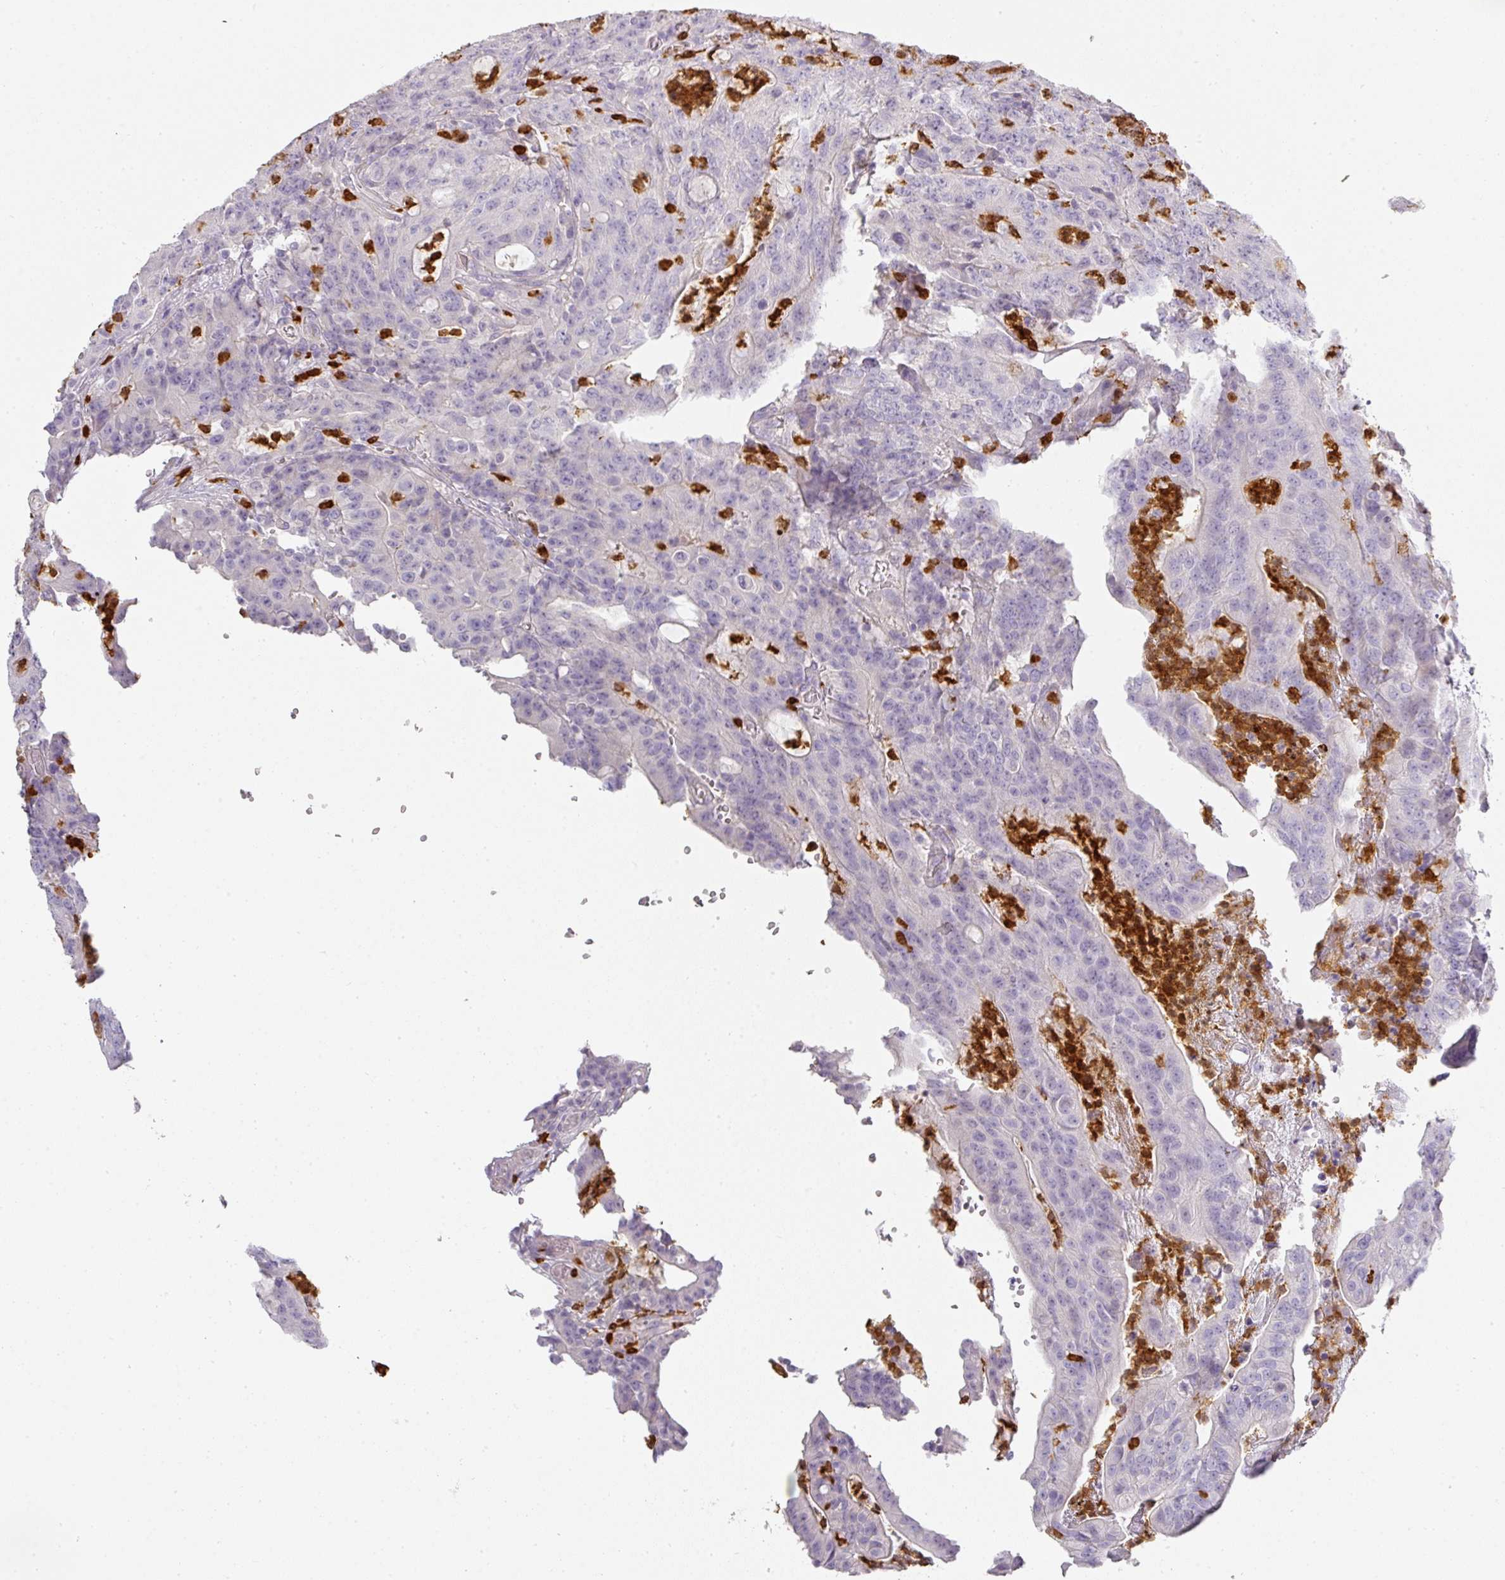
{"staining": {"intensity": "negative", "quantity": "none", "location": "none"}, "tissue": "colorectal cancer", "cell_type": "Tumor cells", "image_type": "cancer", "snomed": [{"axis": "morphology", "description": "Adenocarcinoma, NOS"}, {"axis": "topography", "description": "Colon"}], "caption": "Human adenocarcinoma (colorectal) stained for a protein using IHC reveals no positivity in tumor cells.", "gene": "HHEX", "patient": {"sex": "male", "age": 83}}